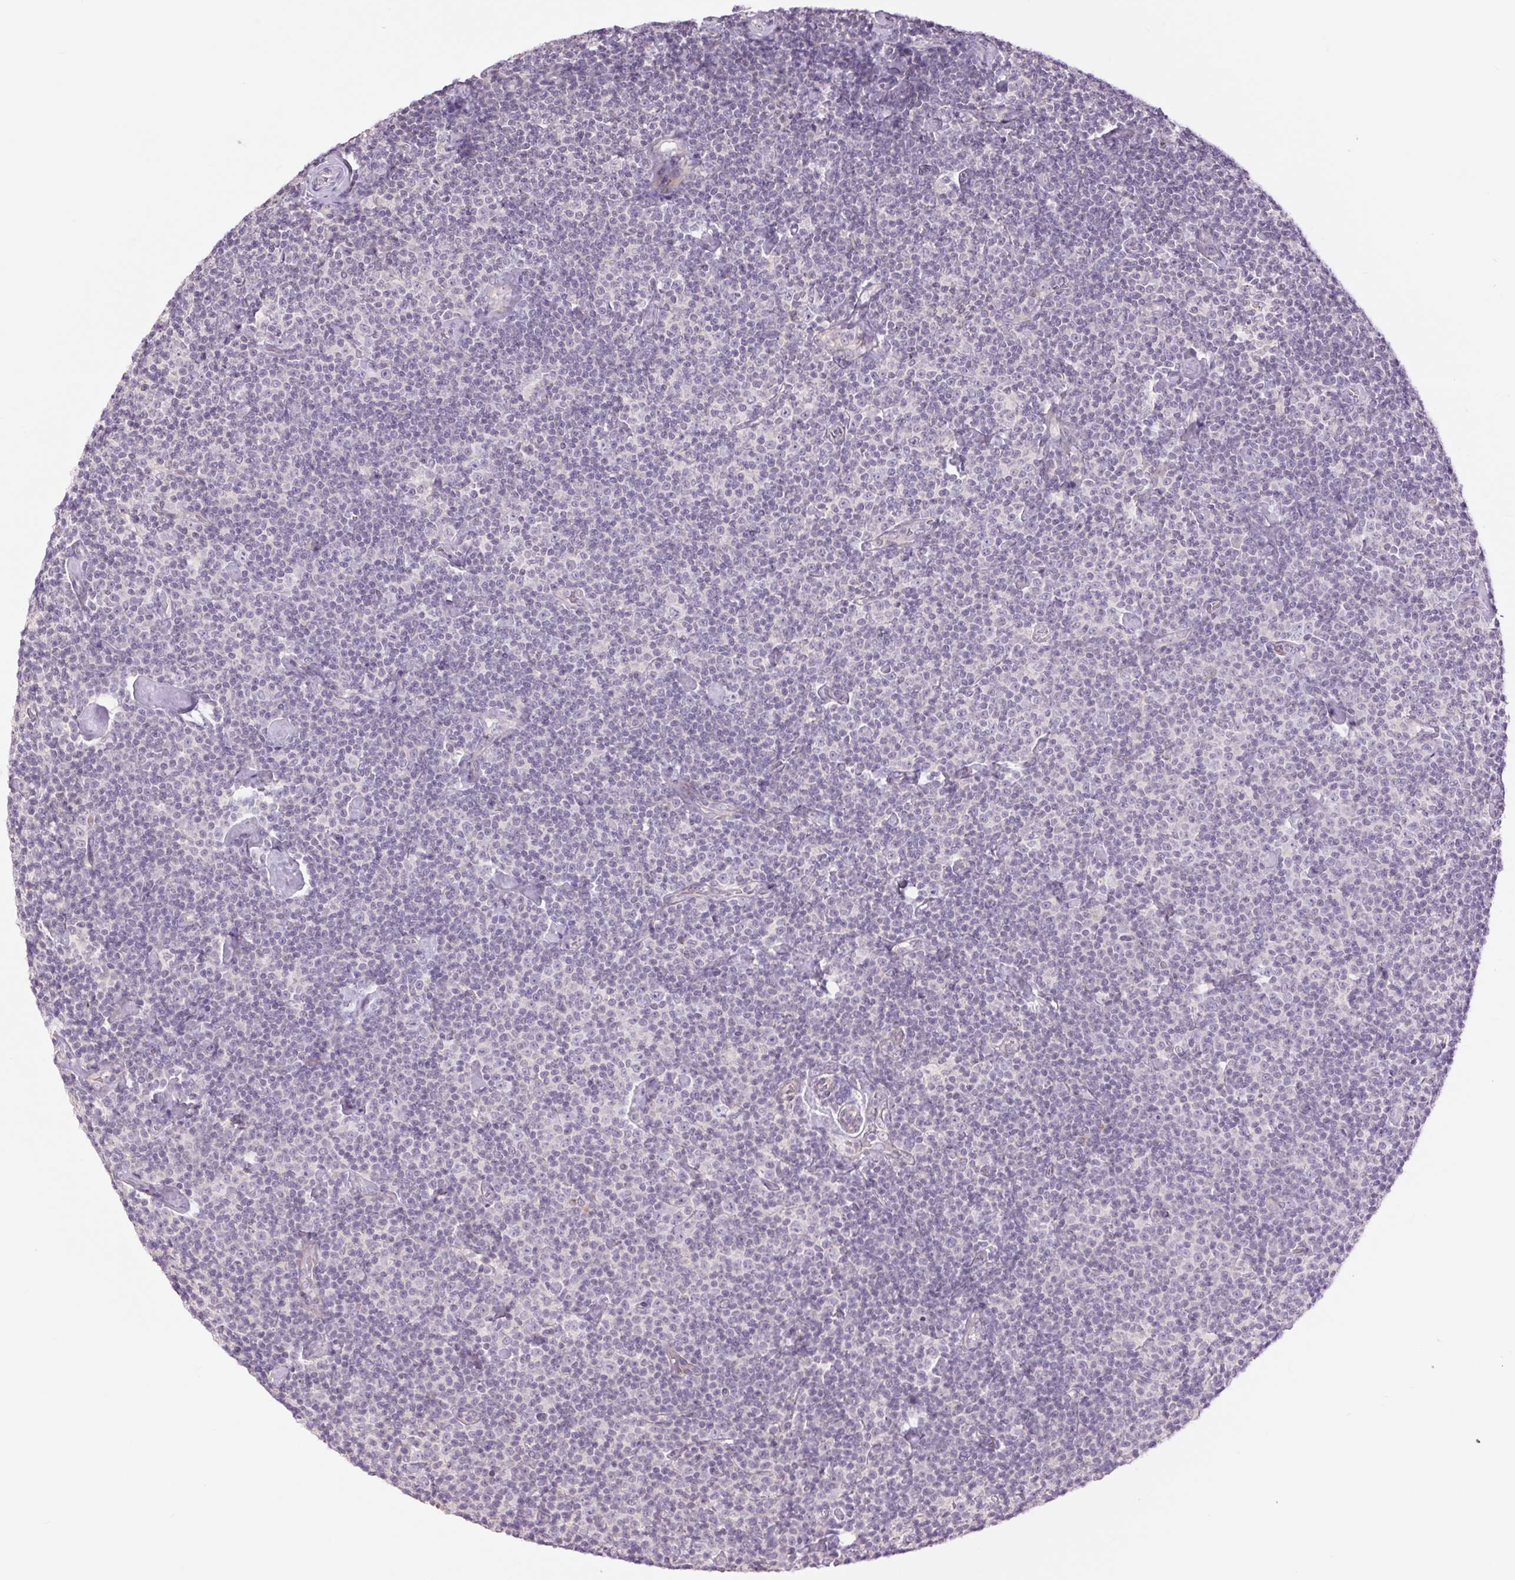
{"staining": {"intensity": "negative", "quantity": "none", "location": "none"}, "tissue": "lymphoma", "cell_type": "Tumor cells", "image_type": "cancer", "snomed": [{"axis": "morphology", "description": "Malignant lymphoma, non-Hodgkin's type, Low grade"}, {"axis": "topography", "description": "Lymph node"}], "caption": "Immunohistochemistry of low-grade malignant lymphoma, non-Hodgkin's type shows no staining in tumor cells.", "gene": "CTNNA3", "patient": {"sex": "male", "age": 81}}